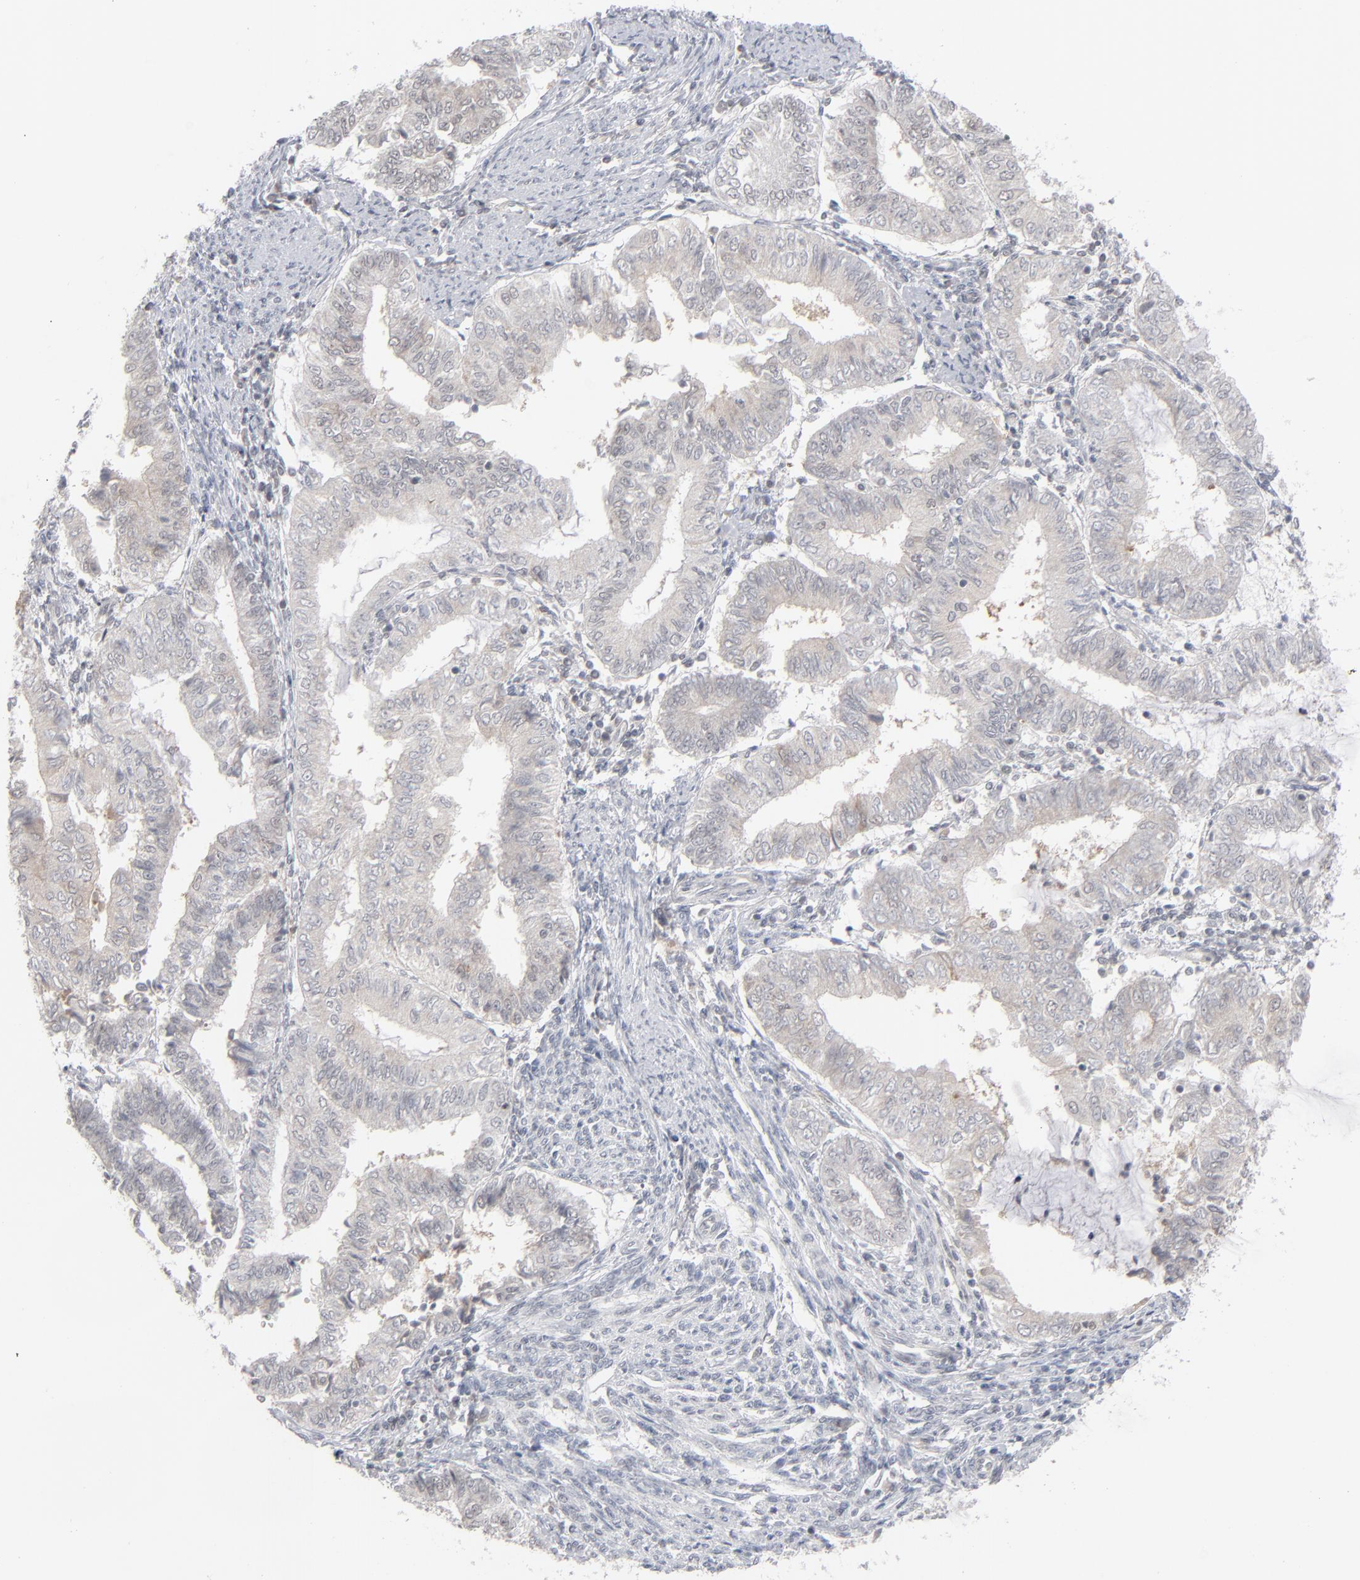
{"staining": {"intensity": "negative", "quantity": "none", "location": "none"}, "tissue": "endometrial cancer", "cell_type": "Tumor cells", "image_type": "cancer", "snomed": [{"axis": "morphology", "description": "Adenocarcinoma, NOS"}, {"axis": "topography", "description": "Endometrium"}], "caption": "This micrograph is of endometrial cancer (adenocarcinoma) stained with immunohistochemistry to label a protein in brown with the nuclei are counter-stained blue. There is no positivity in tumor cells. (Stains: DAB immunohistochemistry (IHC) with hematoxylin counter stain, Microscopy: brightfield microscopy at high magnification).", "gene": "POF1B", "patient": {"sex": "female", "age": 66}}